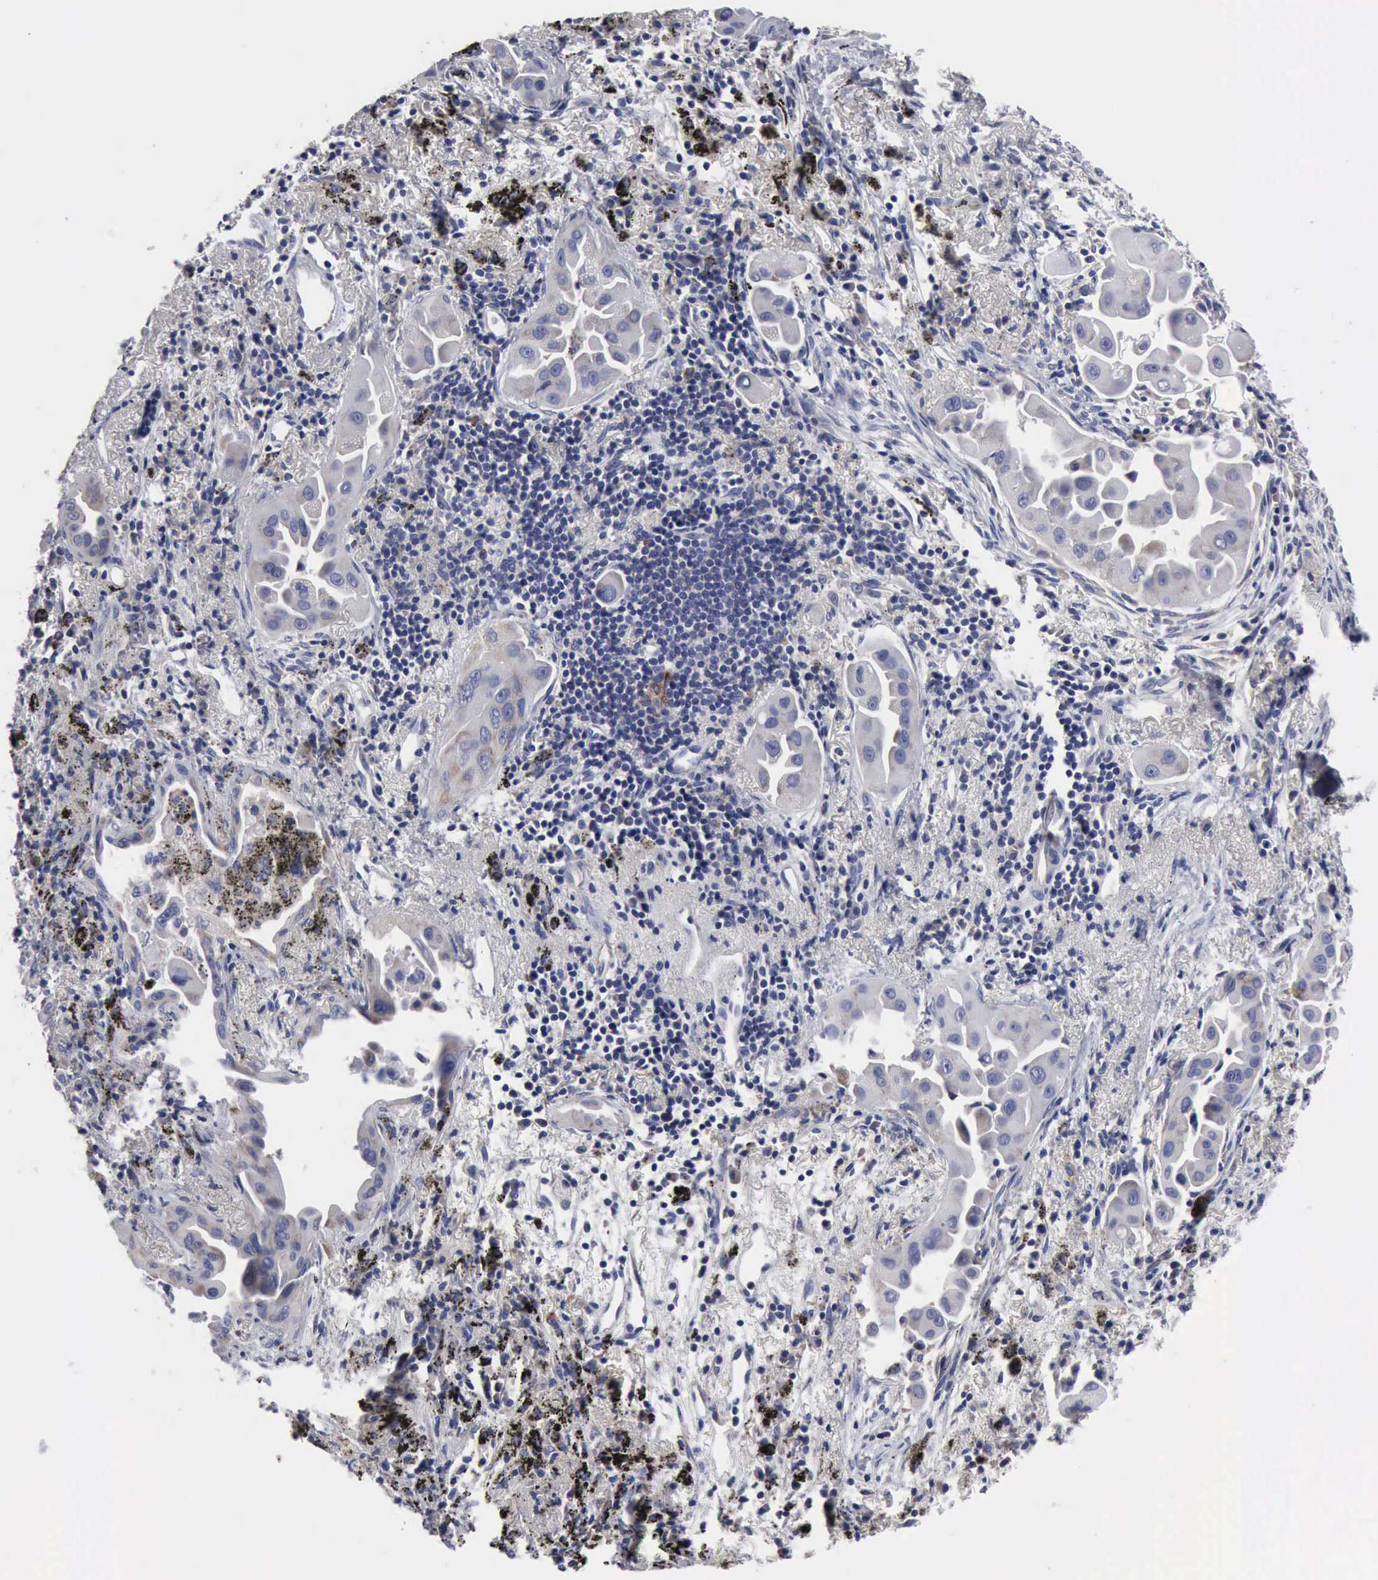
{"staining": {"intensity": "negative", "quantity": "none", "location": "none"}, "tissue": "lung cancer", "cell_type": "Tumor cells", "image_type": "cancer", "snomed": [{"axis": "morphology", "description": "Adenocarcinoma, NOS"}, {"axis": "topography", "description": "Lung"}], "caption": "Protein analysis of adenocarcinoma (lung) demonstrates no significant positivity in tumor cells.", "gene": "TXLNG", "patient": {"sex": "male", "age": 68}}